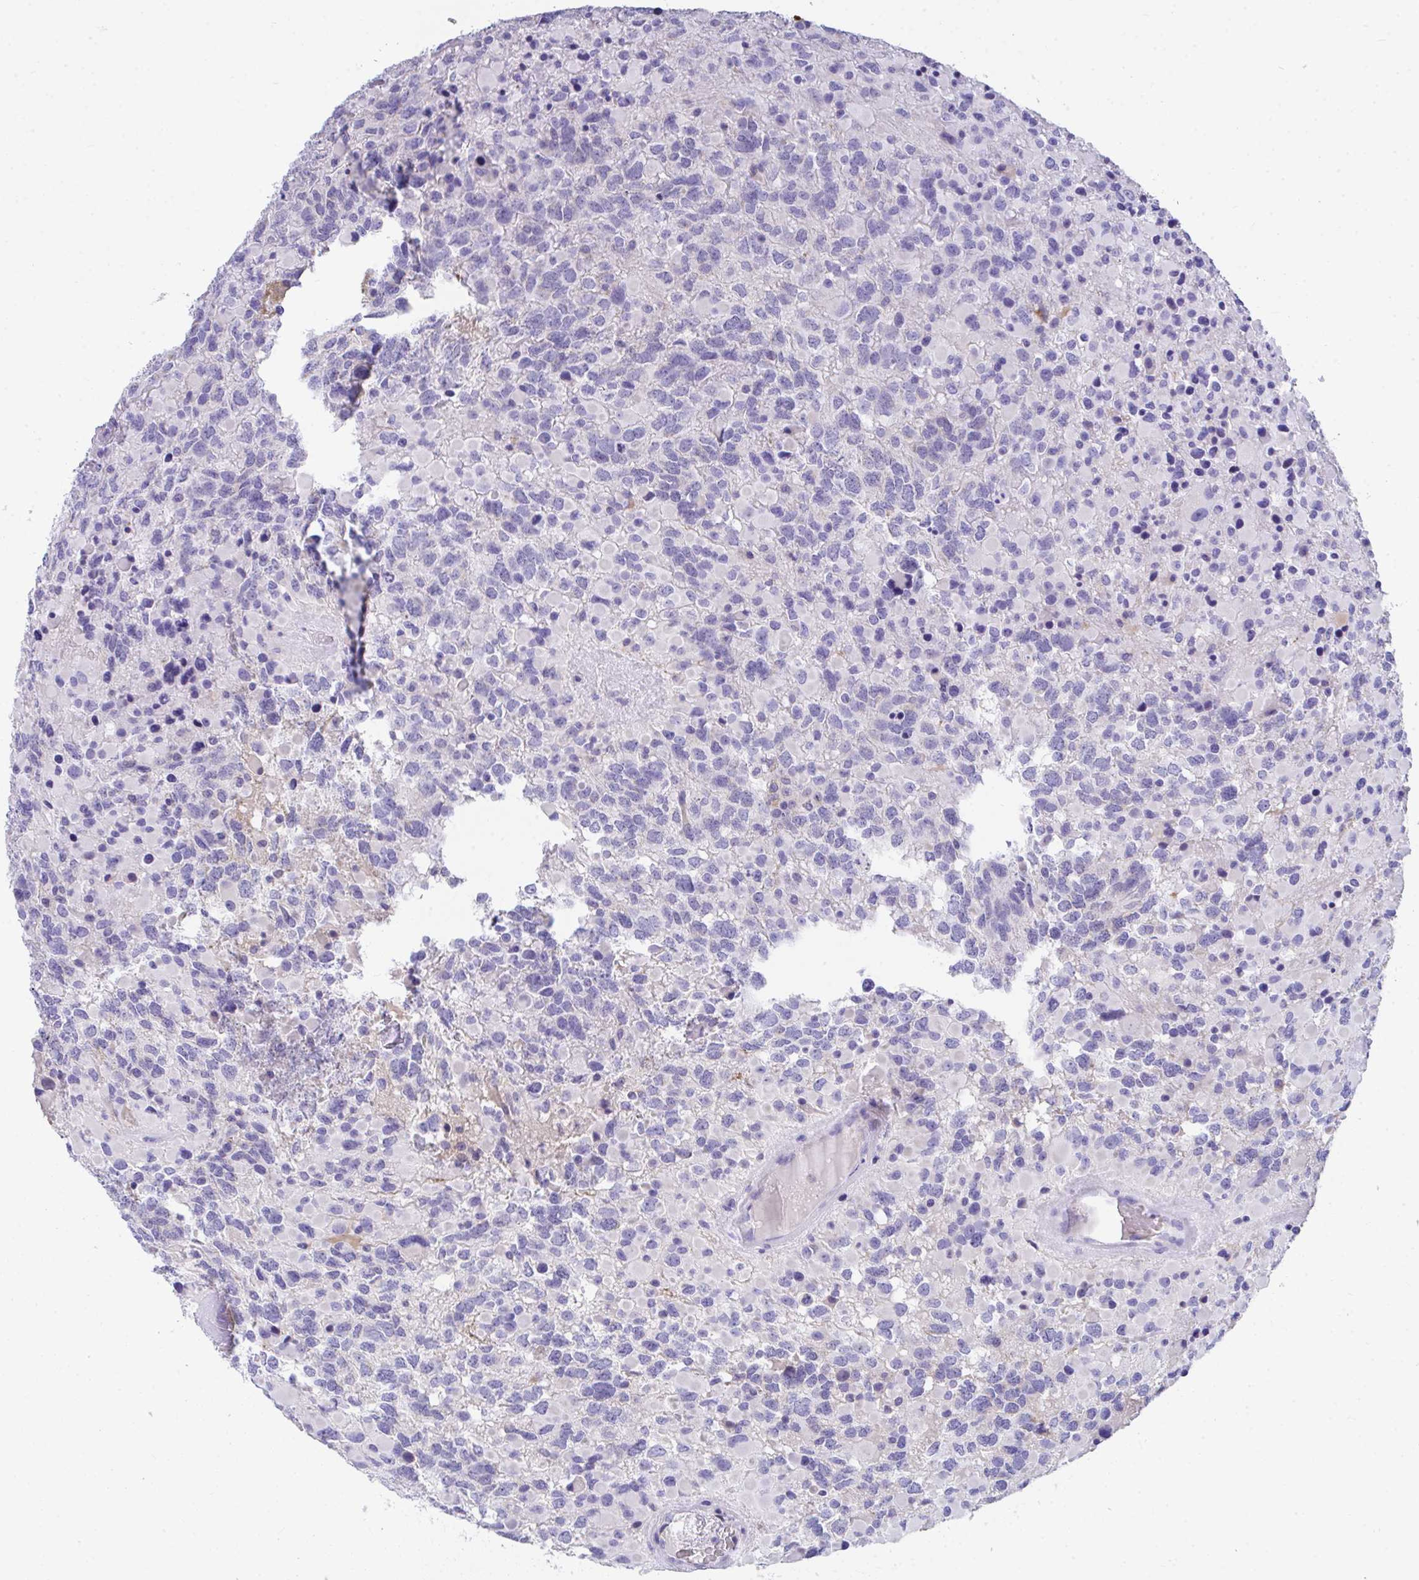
{"staining": {"intensity": "negative", "quantity": "none", "location": "none"}, "tissue": "glioma", "cell_type": "Tumor cells", "image_type": "cancer", "snomed": [{"axis": "morphology", "description": "Glioma, malignant, High grade"}, {"axis": "topography", "description": "Brain"}], "caption": "There is no significant staining in tumor cells of glioma.", "gene": "COA5", "patient": {"sex": "female", "age": 40}}